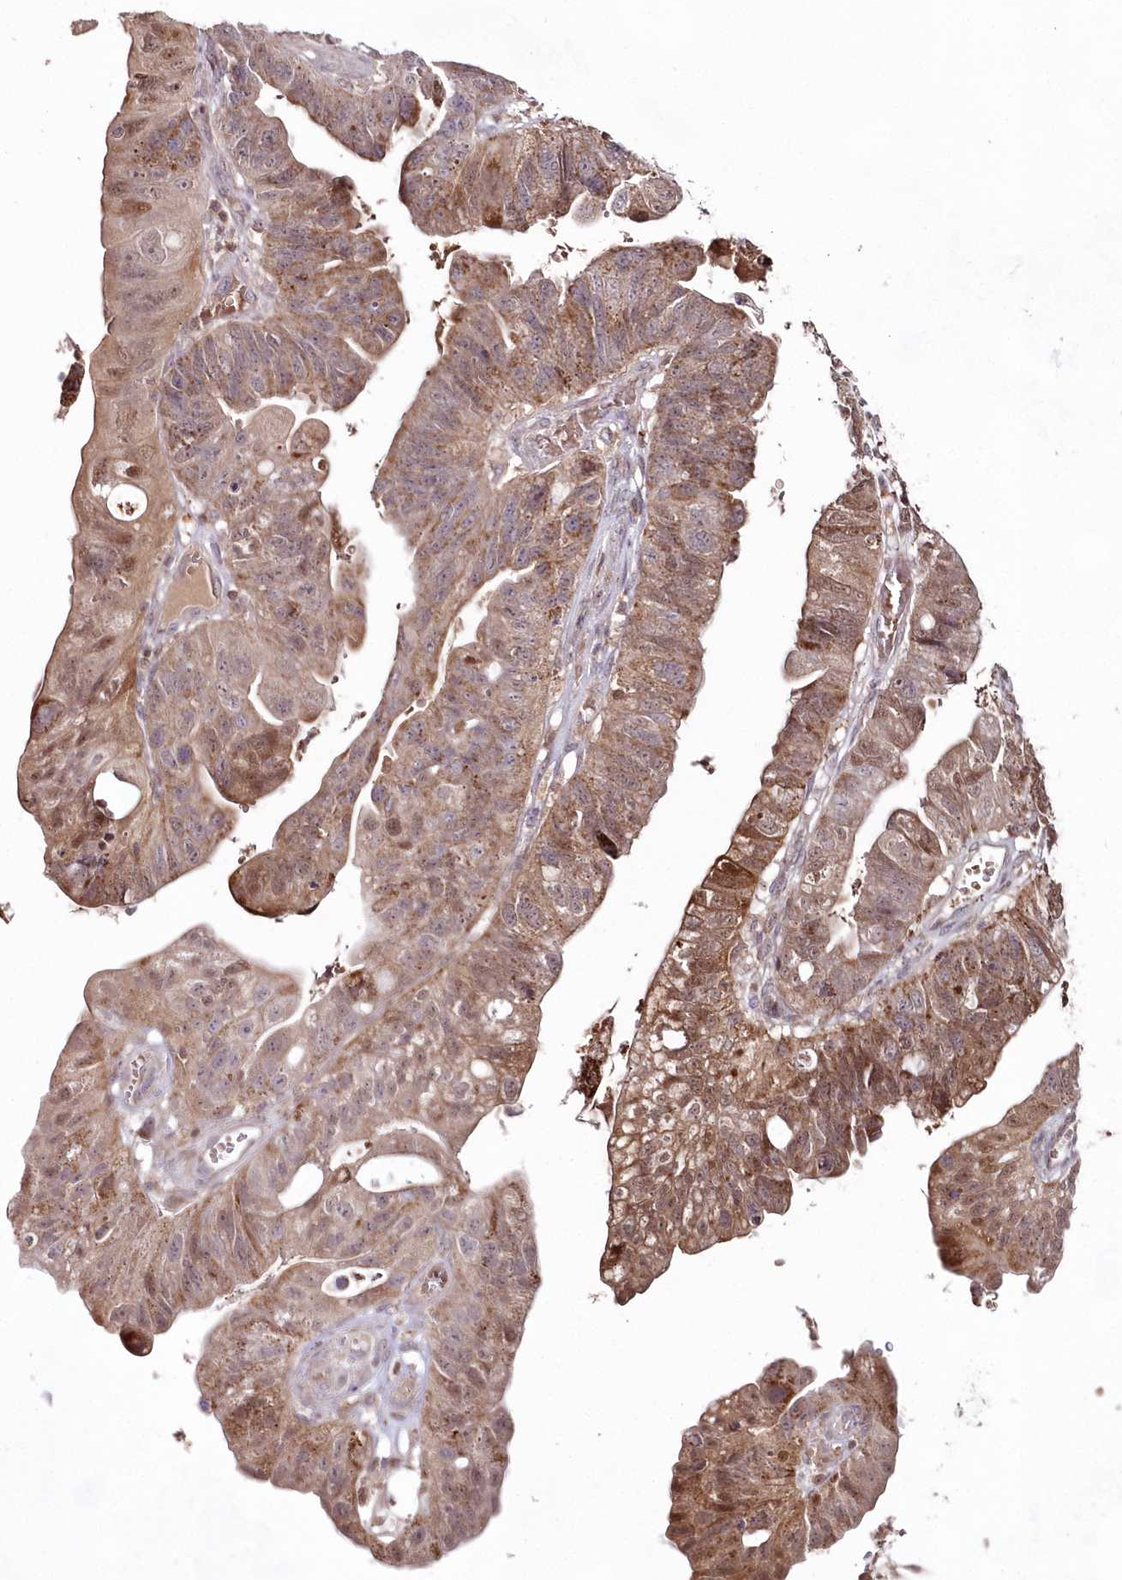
{"staining": {"intensity": "moderate", "quantity": ">75%", "location": "cytoplasmic/membranous"}, "tissue": "stomach cancer", "cell_type": "Tumor cells", "image_type": "cancer", "snomed": [{"axis": "morphology", "description": "Adenocarcinoma, NOS"}, {"axis": "topography", "description": "Stomach"}], "caption": "Immunohistochemical staining of stomach cancer (adenocarcinoma) demonstrates moderate cytoplasmic/membranous protein staining in about >75% of tumor cells. (DAB (3,3'-diaminobenzidine) IHC, brown staining for protein, blue staining for nuclei).", "gene": "IMPA1", "patient": {"sex": "male", "age": 59}}